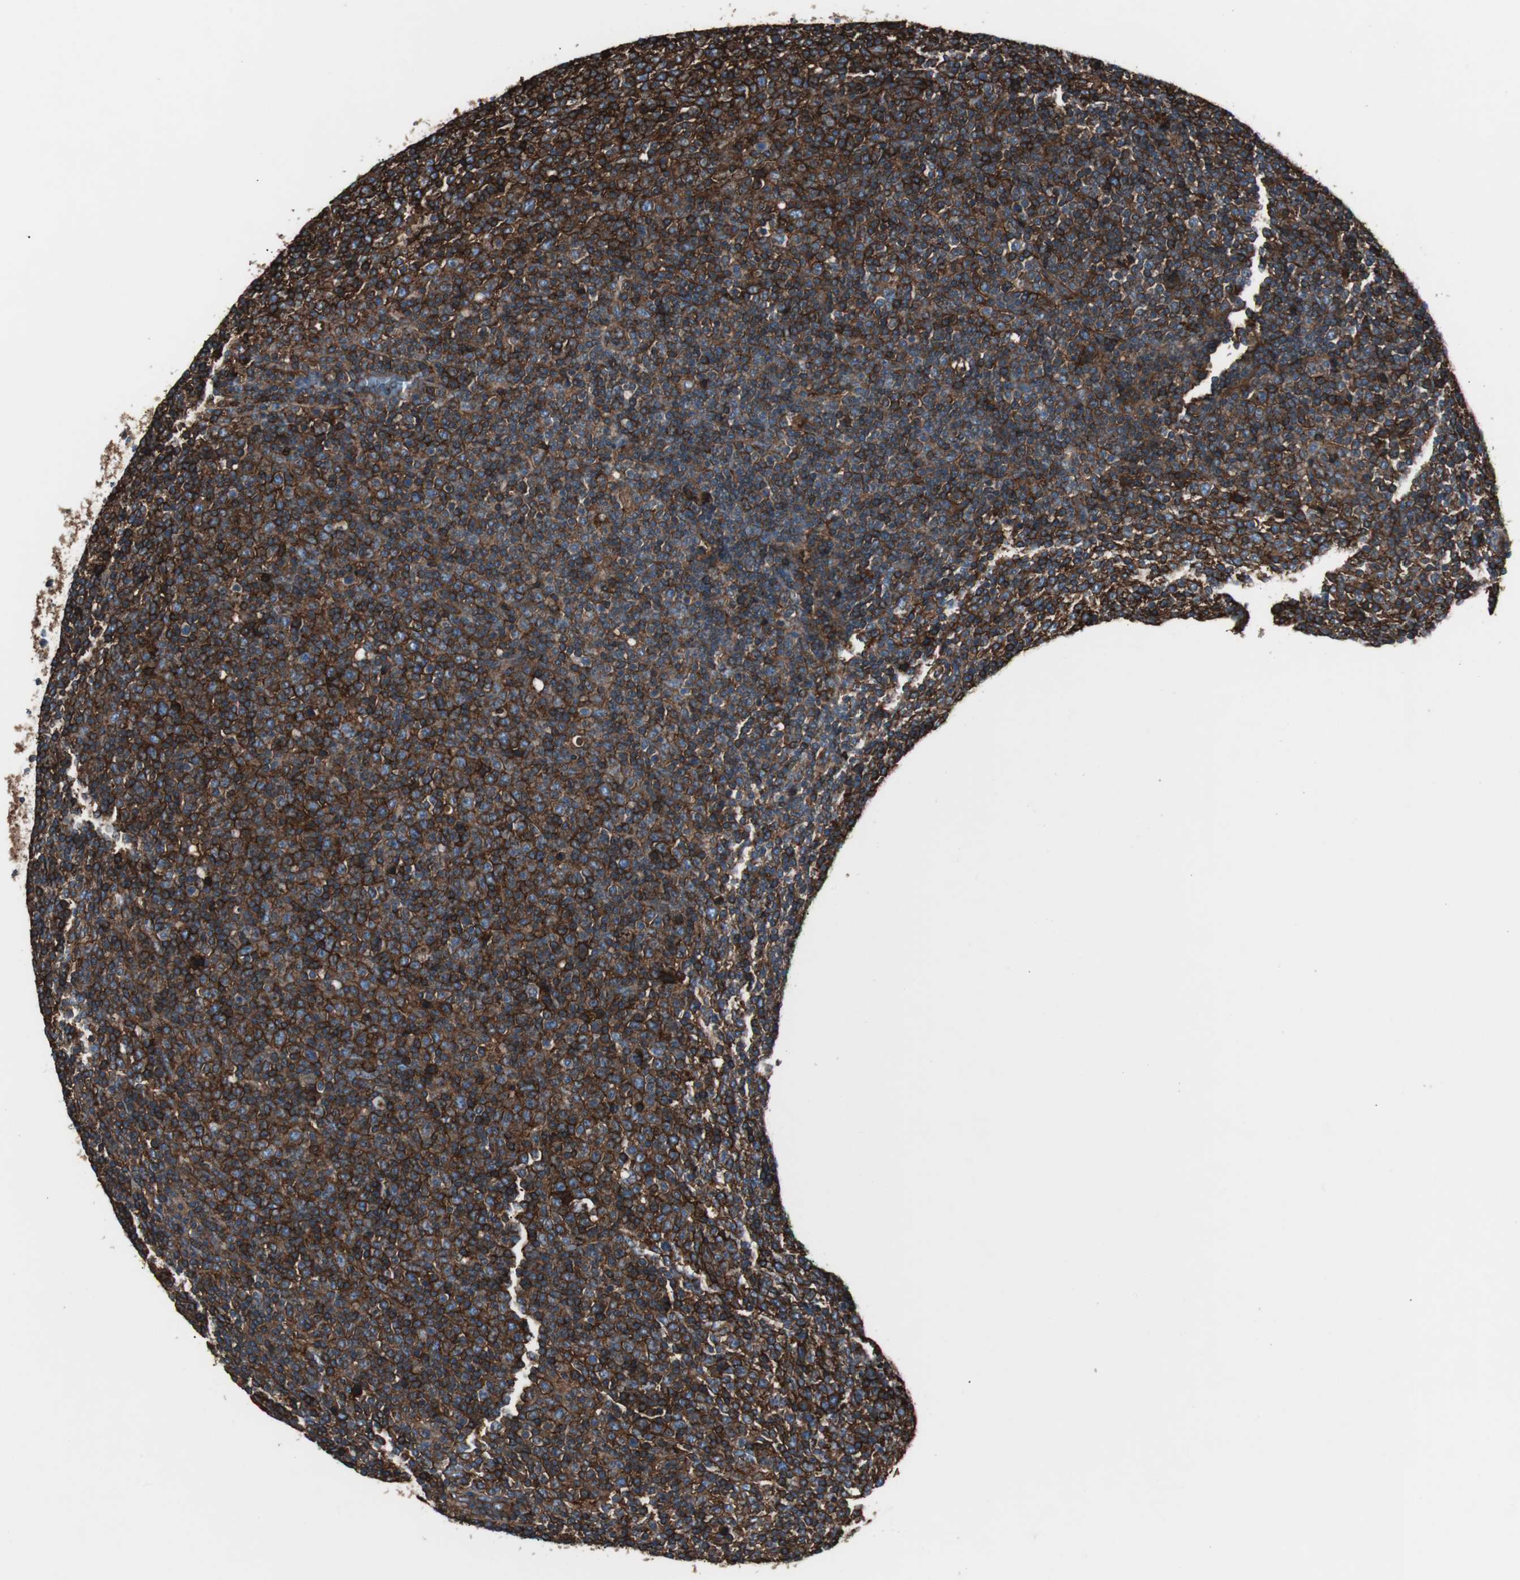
{"staining": {"intensity": "strong", "quantity": ">75%", "location": "cytoplasmic/membranous"}, "tissue": "lymphoma", "cell_type": "Tumor cells", "image_type": "cancer", "snomed": [{"axis": "morphology", "description": "Malignant lymphoma, non-Hodgkin's type, Low grade"}, {"axis": "topography", "description": "Lymph node"}], "caption": "Lymphoma stained with IHC exhibits strong cytoplasmic/membranous expression in approximately >75% of tumor cells.", "gene": "B2M", "patient": {"sex": "male", "age": 70}}